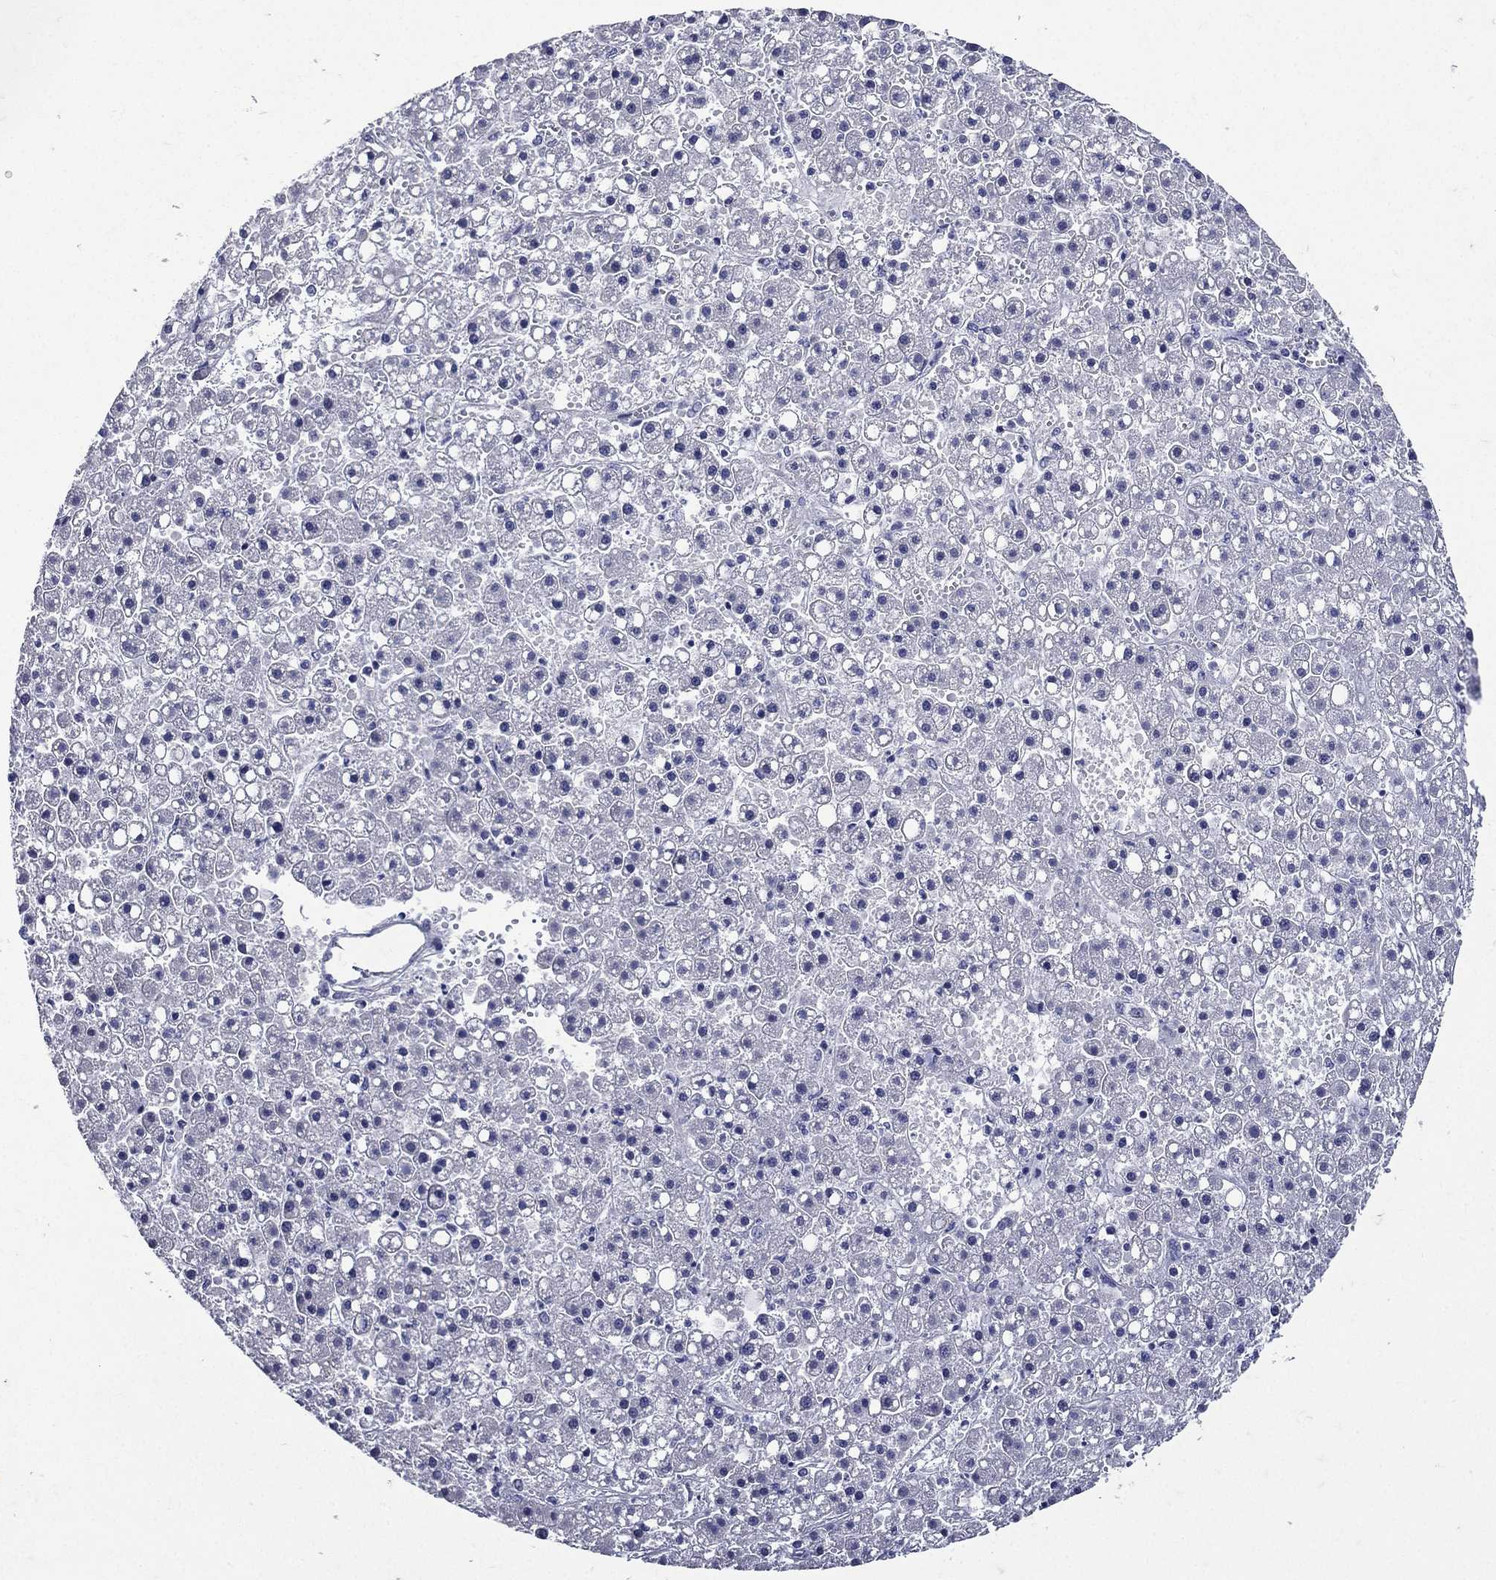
{"staining": {"intensity": "negative", "quantity": "none", "location": "none"}, "tissue": "liver cancer", "cell_type": "Tumor cells", "image_type": "cancer", "snomed": [{"axis": "morphology", "description": "Carcinoma, Hepatocellular, NOS"}, {"axis": "topography", "description": "Liver"}], "caption": "Liver hepatocellular carcinoma was stained to show a protein in brown. There is no significant positivity in tumor cells.", "gene": "TGM1", "patient": {"sex": "male", "age": 67}}